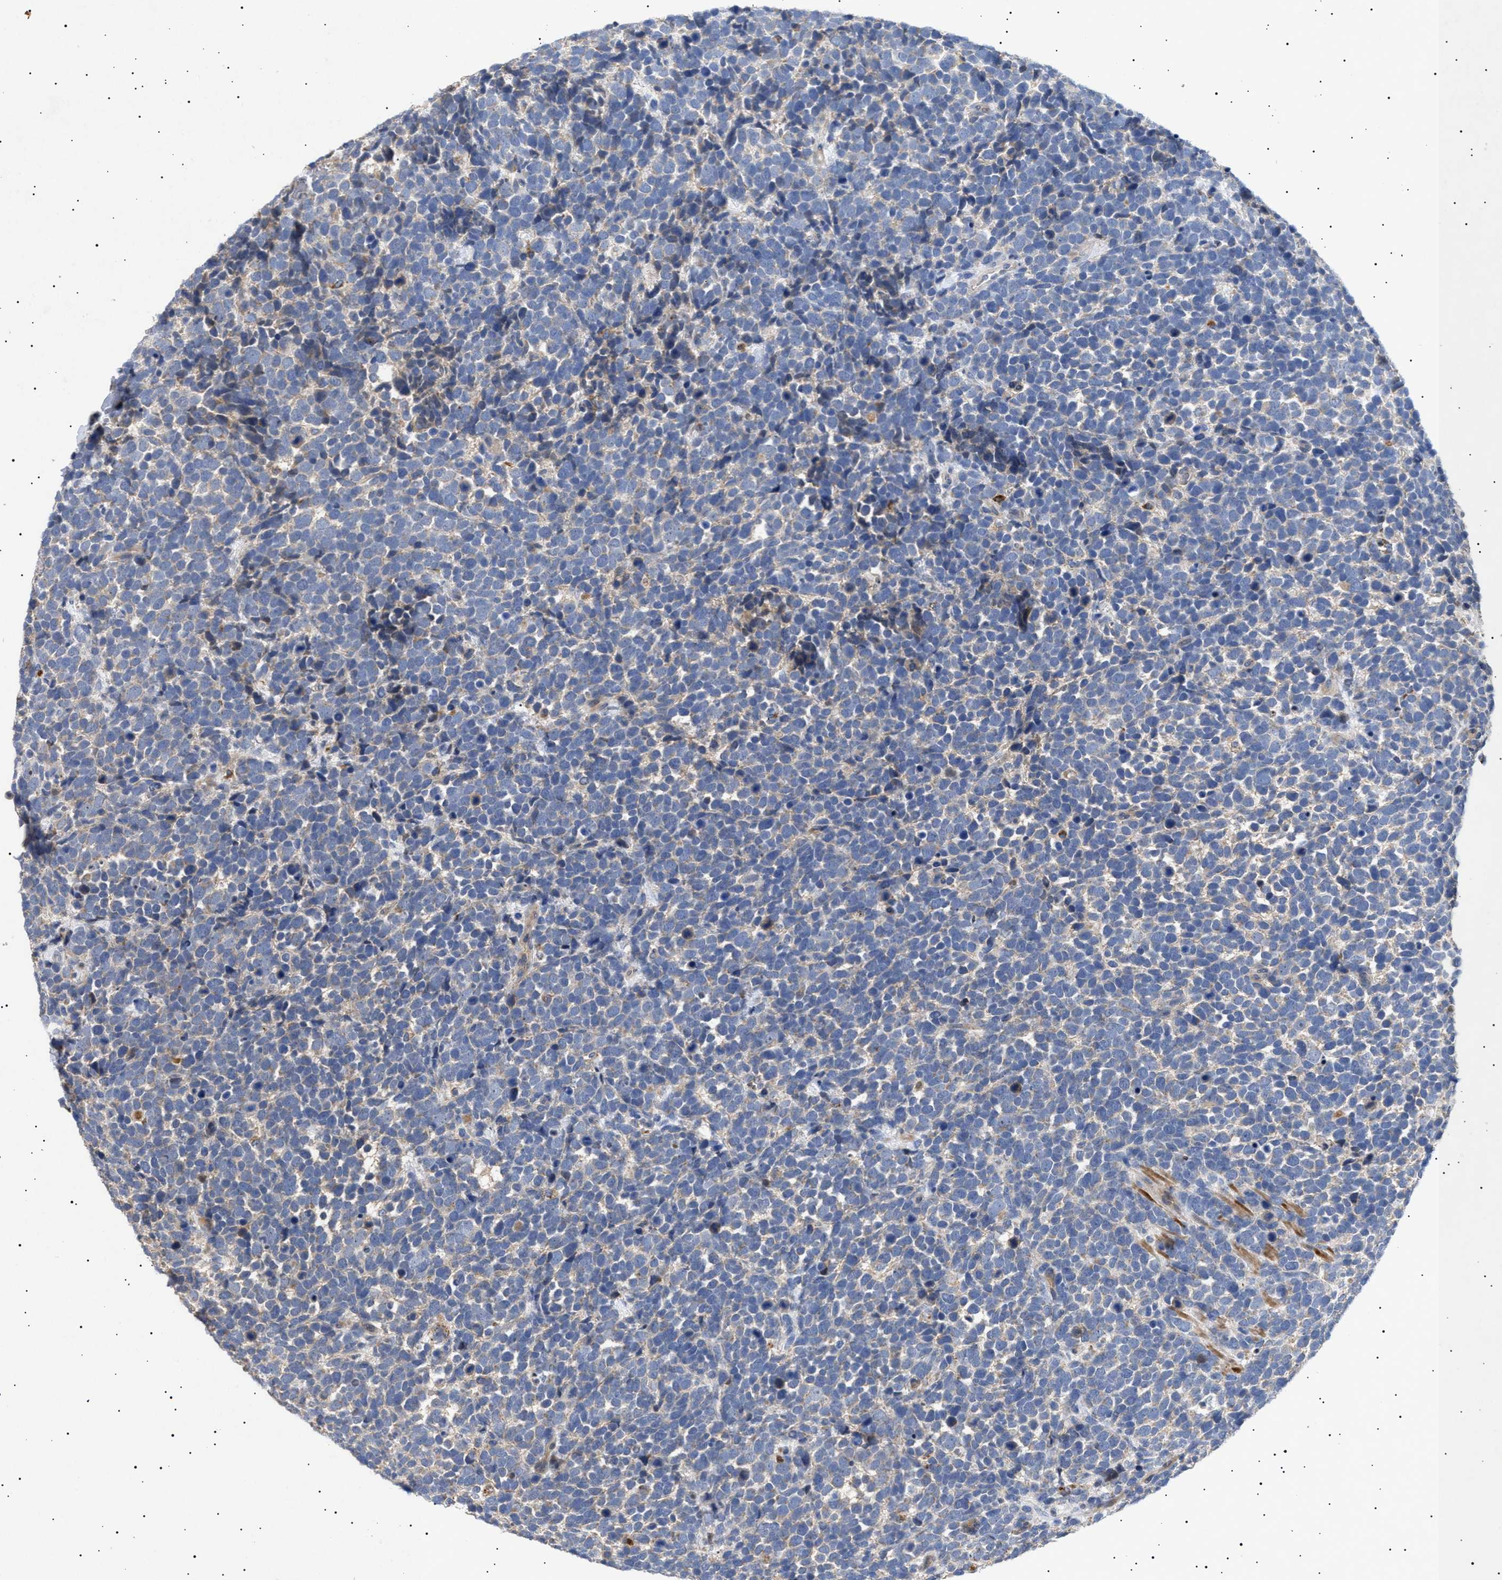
{"staining": {"intensity": "negative", "quantity": "none", "location": "none"}, "tissue": "urothelial cancer", "cell_type": "Tumor cells", "image_type": "cancer", "snomed": [{"axis": "morphology", "description": "Urothelial carcinoma, High grade"}, {"axis": "topography", "description": "Urinary bladder"}], "caption": "This is a photomicrograph of IHC staining of urothelial carcinoma (high-grade), which shows no expression in tumor cells.", "gene": "SIRT5", "patient": {"sex": "female", "age": 82}}